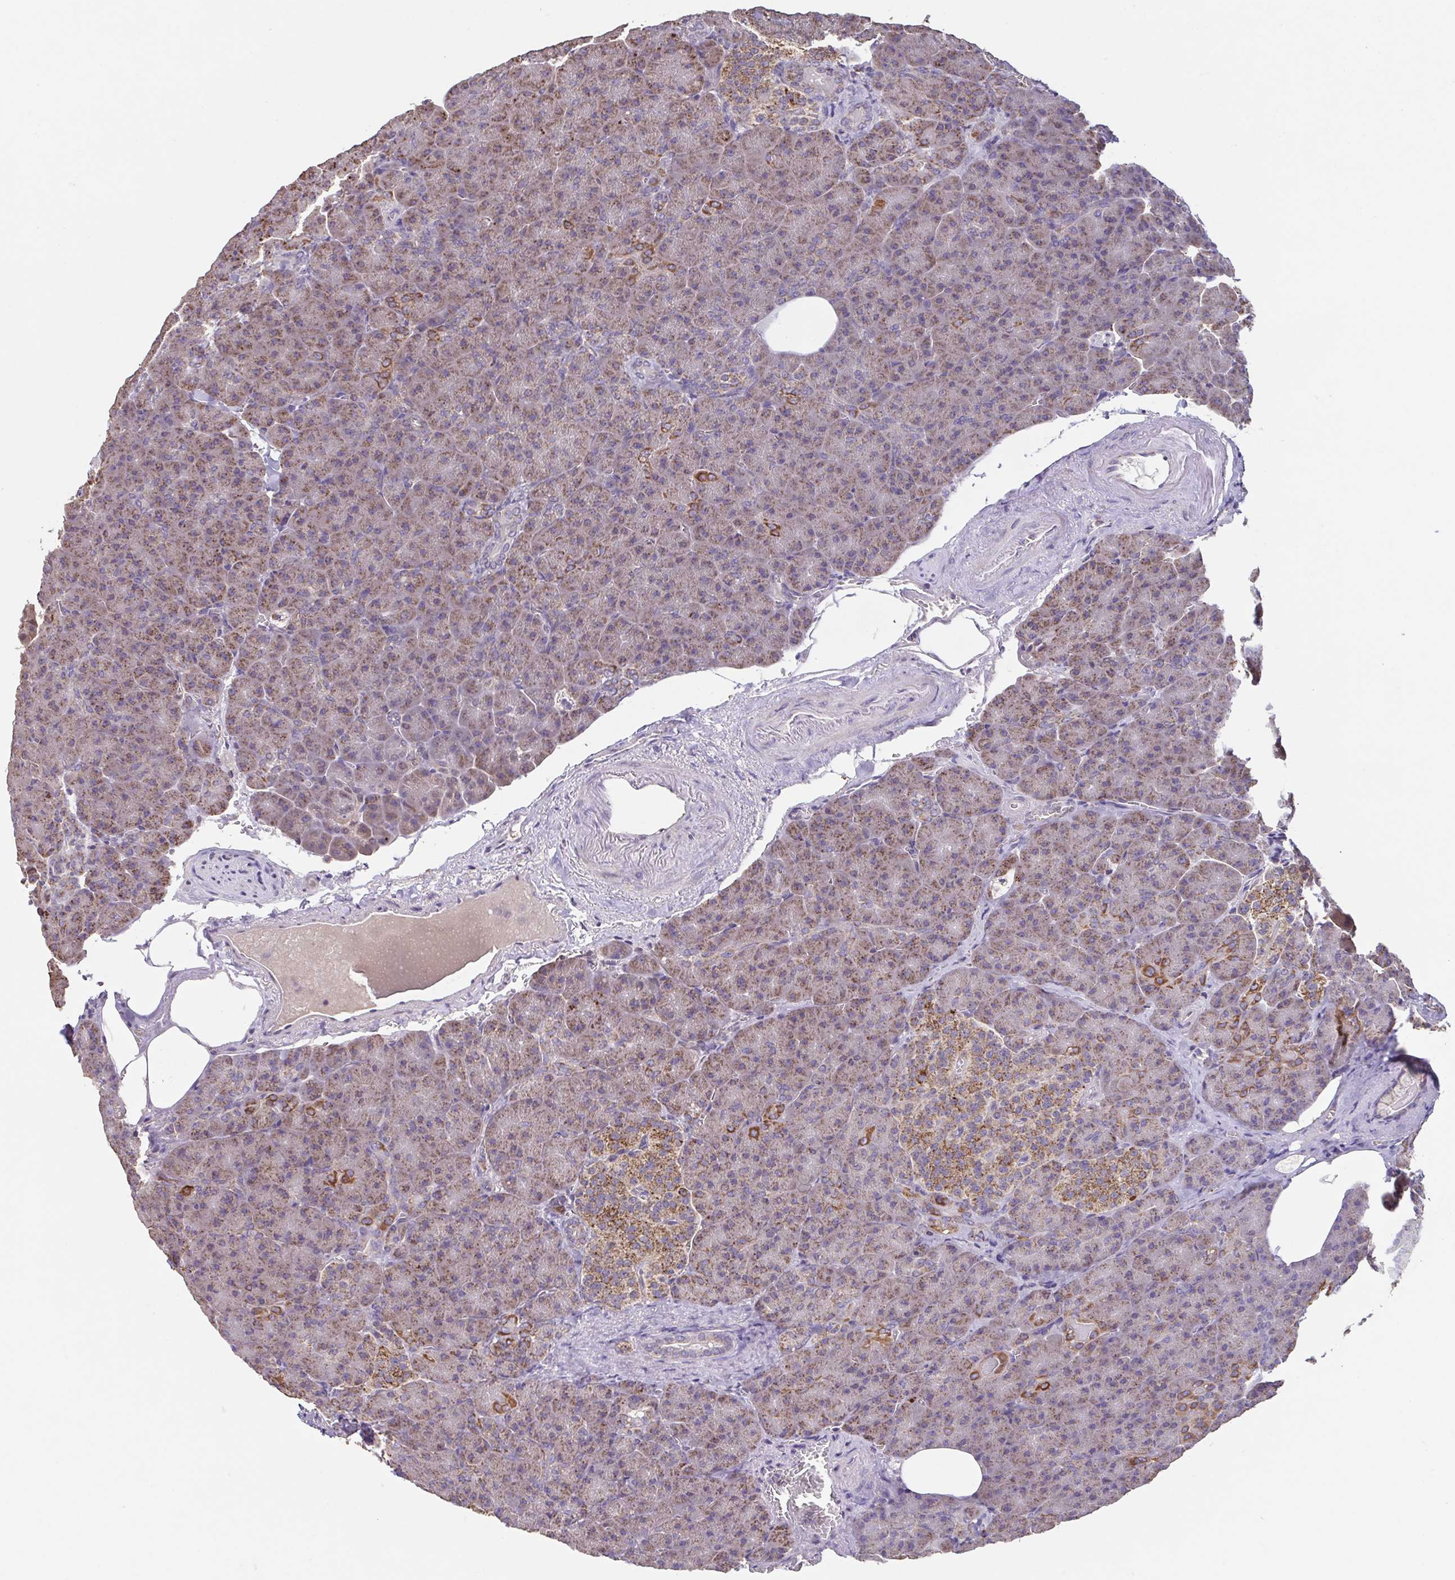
{"staining": {"intensity": "moderate", "quantity": "25%-75%", "location": "cytoplasmic/membranous"}, "tissue": "pancreas", "cell_type": "Exocrine glandular cells", "image_type": "normal", "snomed": [{"axis": "morphology", "description": "Normal tissue, NOS"}, {"axis": "topography", "description": "Pancreas"}], "caption": "Immunohistochemistry micrograph of benign pancreas stained for a protein (brown), which exhibits medium levels of moderate cytoplasmic/membranous positivity in about 25%-75% of exocrine glandular cells.", "gene": "DIP2B", "patient": {"sex": "female", "age": 74}}